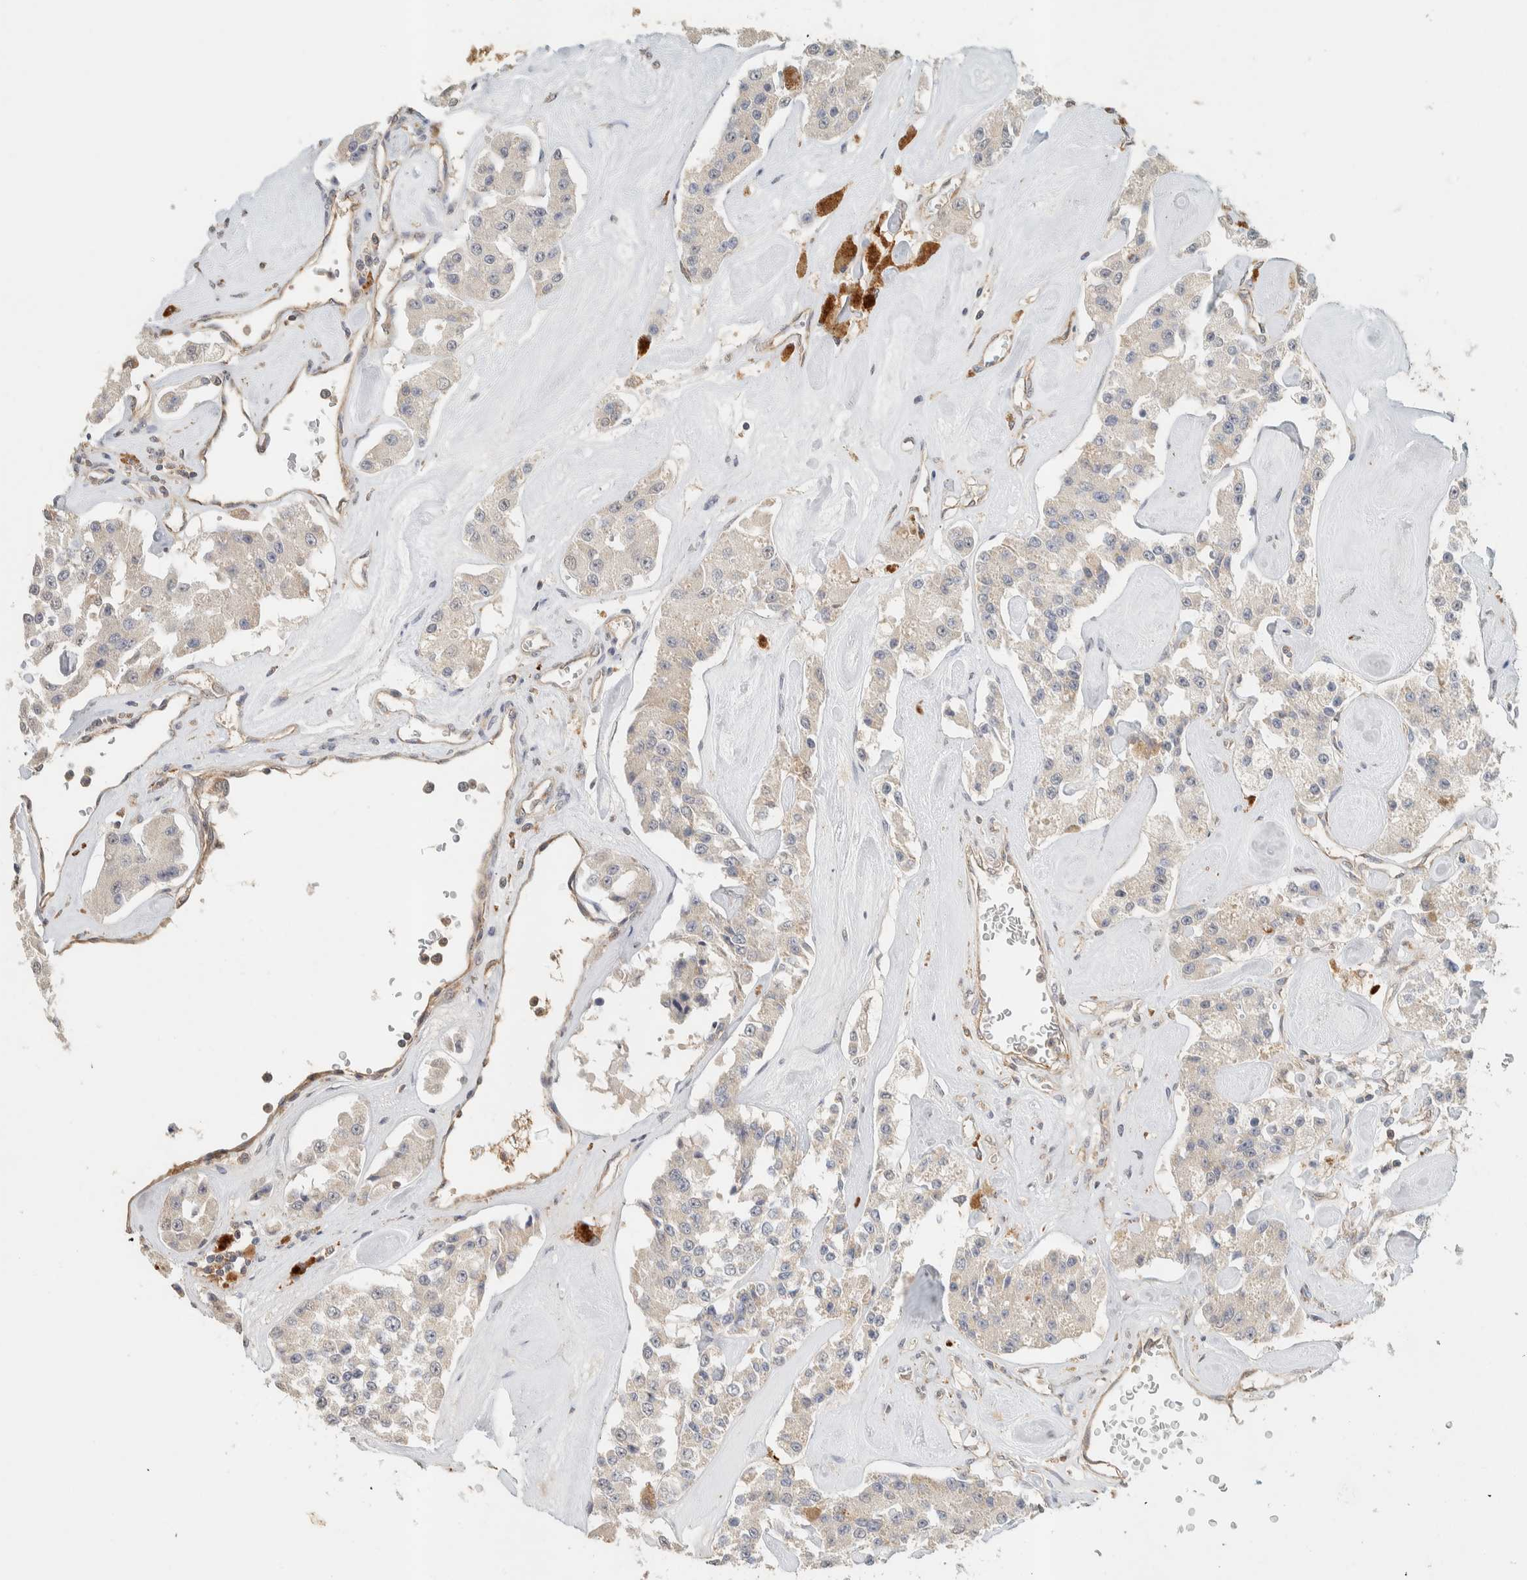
{"staining": {"intensity": "negative", "quantity": "none", "location": "none"}, "tissue": "carcinoid", "cell_type": "Tumor cells", "image_type": "cancer", "snomed": [{"axis": "morphology", "description": "Carcinoid, malignant, NOS"}, {"axis": "topography", "description": "Pancreas"}], "caption": "Immunohistochemistry image of human carcinoid stained for a protein (brown), which shows no positivity in tumor cells.", "gene": "PDE7B", "patient": {"sex": "male", "age": 41}}